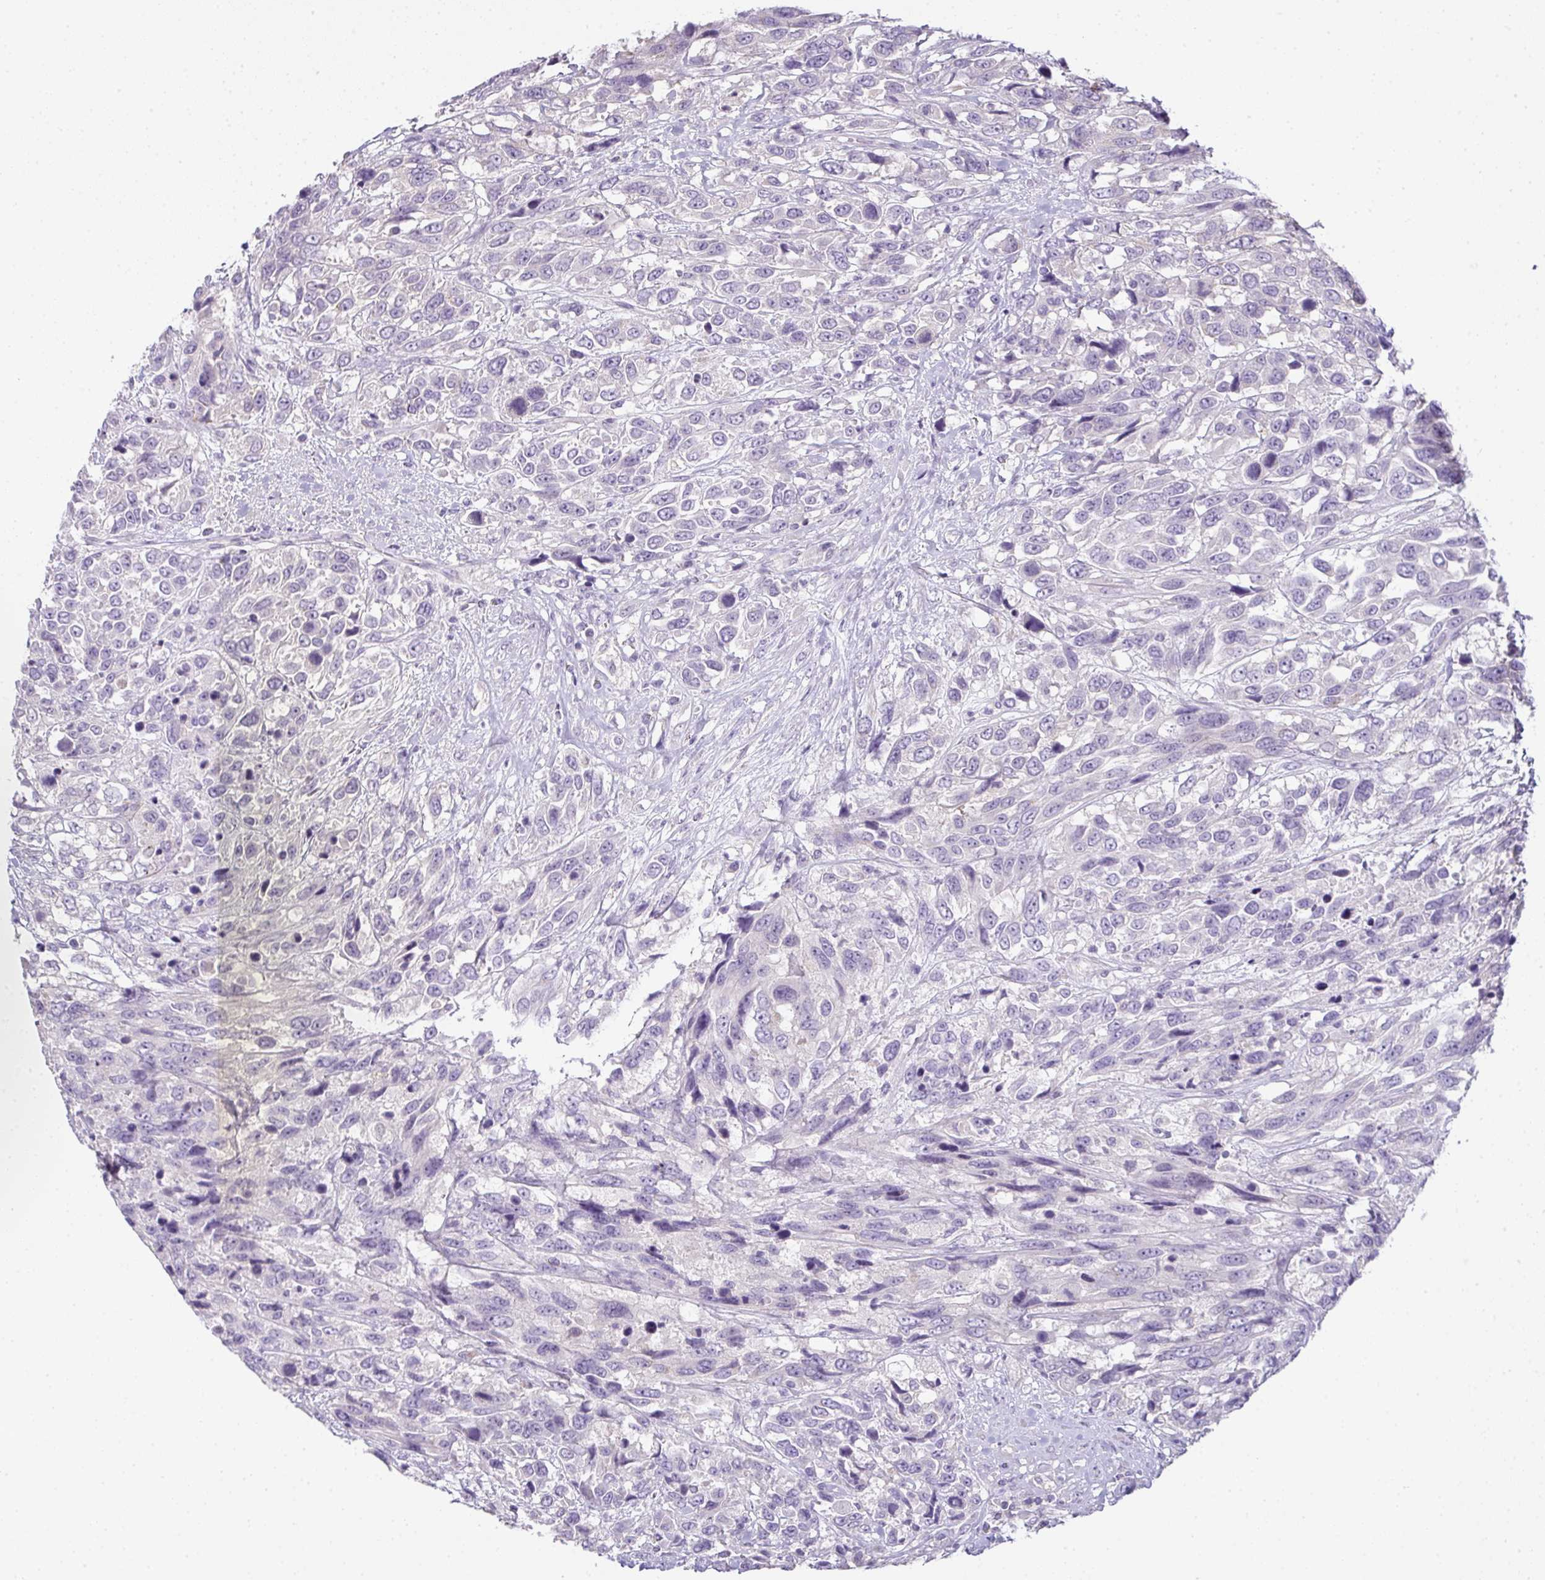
{"staining": {"intensity": "negative", "quantity": "none", "location": "none"}, "tissue": "urothelial cancer", "cell_type": "Tumor cells", "image_type": "cancer", "snomed": [{"axis": "morphology", "description": "Urothelial carcinoma, High grade"}, {"axis": "topography", "description": "Urinary bladder"}], "caption": "Immunohistochemistry (IHC) of human high-grade urothelial carcinoma reveals no positivity in tumor cells.", "gene": "CMPK1", "patient": {"sex": "female", "age": 70}}